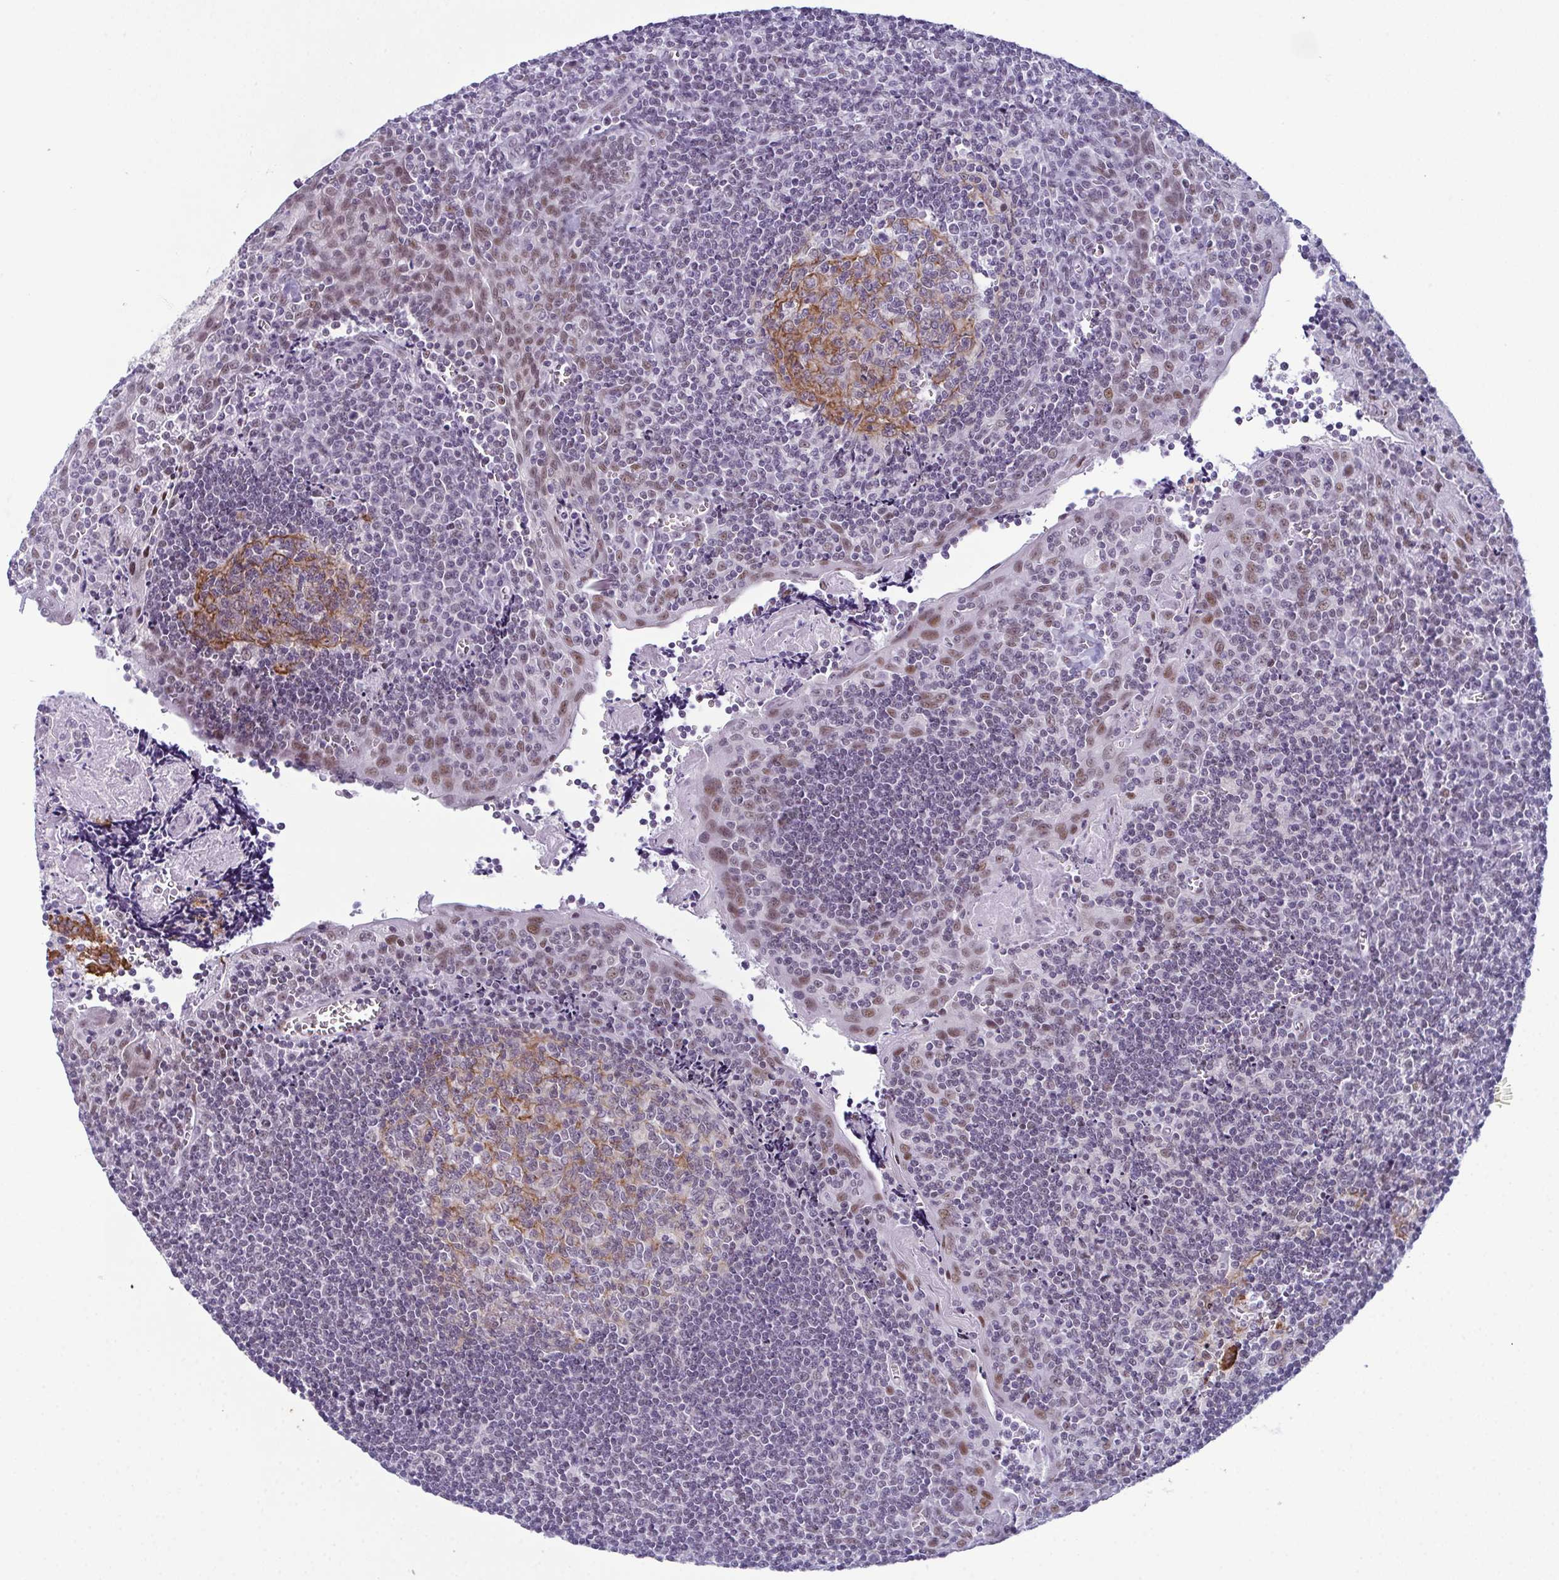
{"staining": {"intensity": "moderate", "quantity": "25%-75%", "location": "cytoplasmic/membranous,nuclear"}, "tissue": "tonsil", "cell_type": "Germinal center cells", "image_type": "normal", "snomed": [{"axis": "morphology", "description": "Normal tissue, NOS"}, {"axis": "morphology", "description": "Inflammation, NOS"}, {"axis": "topography", "description": "Tonsil"}], "caption": "IHC (DAB (3,3'-diaminobenzidine)) staining of unremarkable tonsil reveals moderate cytoplasmic/membranous,nuclear protein staining in about 25%-75% of germinal center cells.", "gene": "RBM7", "patient": {"sex": "female", "age": 31}}